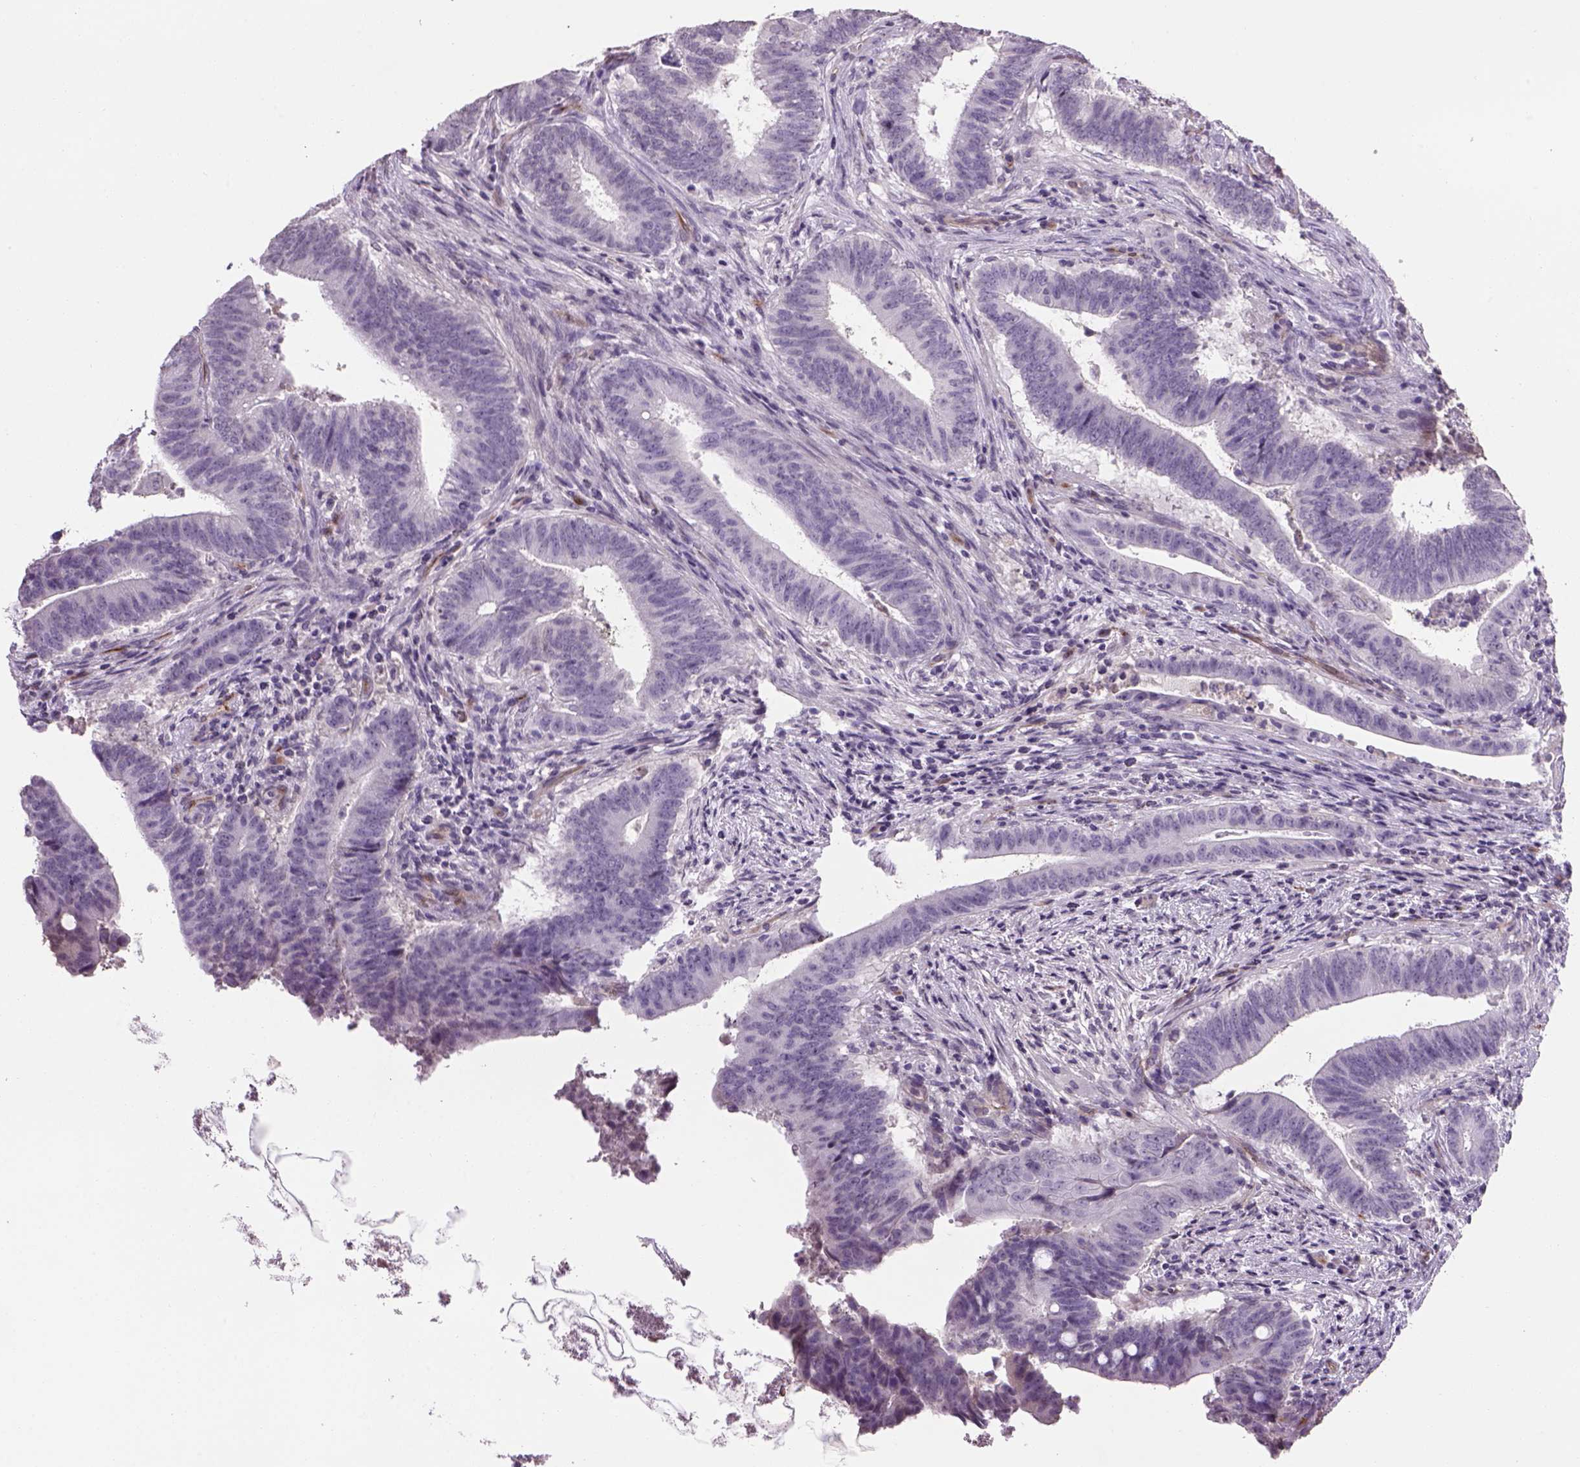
{"staining": {"intensity": "negative", "quantity": "none", "location": "none"}, "tissue": "colorectal cancer", "cell_type": "Tumor cells", "image_type": "cancer", "snomed": [{"axis": "morphology", "description": "Adenocarcinoma, NOS"}, {"axis": "topography", "description": "Colon"}], "caption": "High power microscopy micrograph of an immunohistochemistry histopathology image of colorectal adenocarcinoma, revealing no significant staining in tumor cells. (IHC, brightfield microscopy, high magnification).", "gene": "PRRT1", "patient": {"sex": "female", "age": 43}}